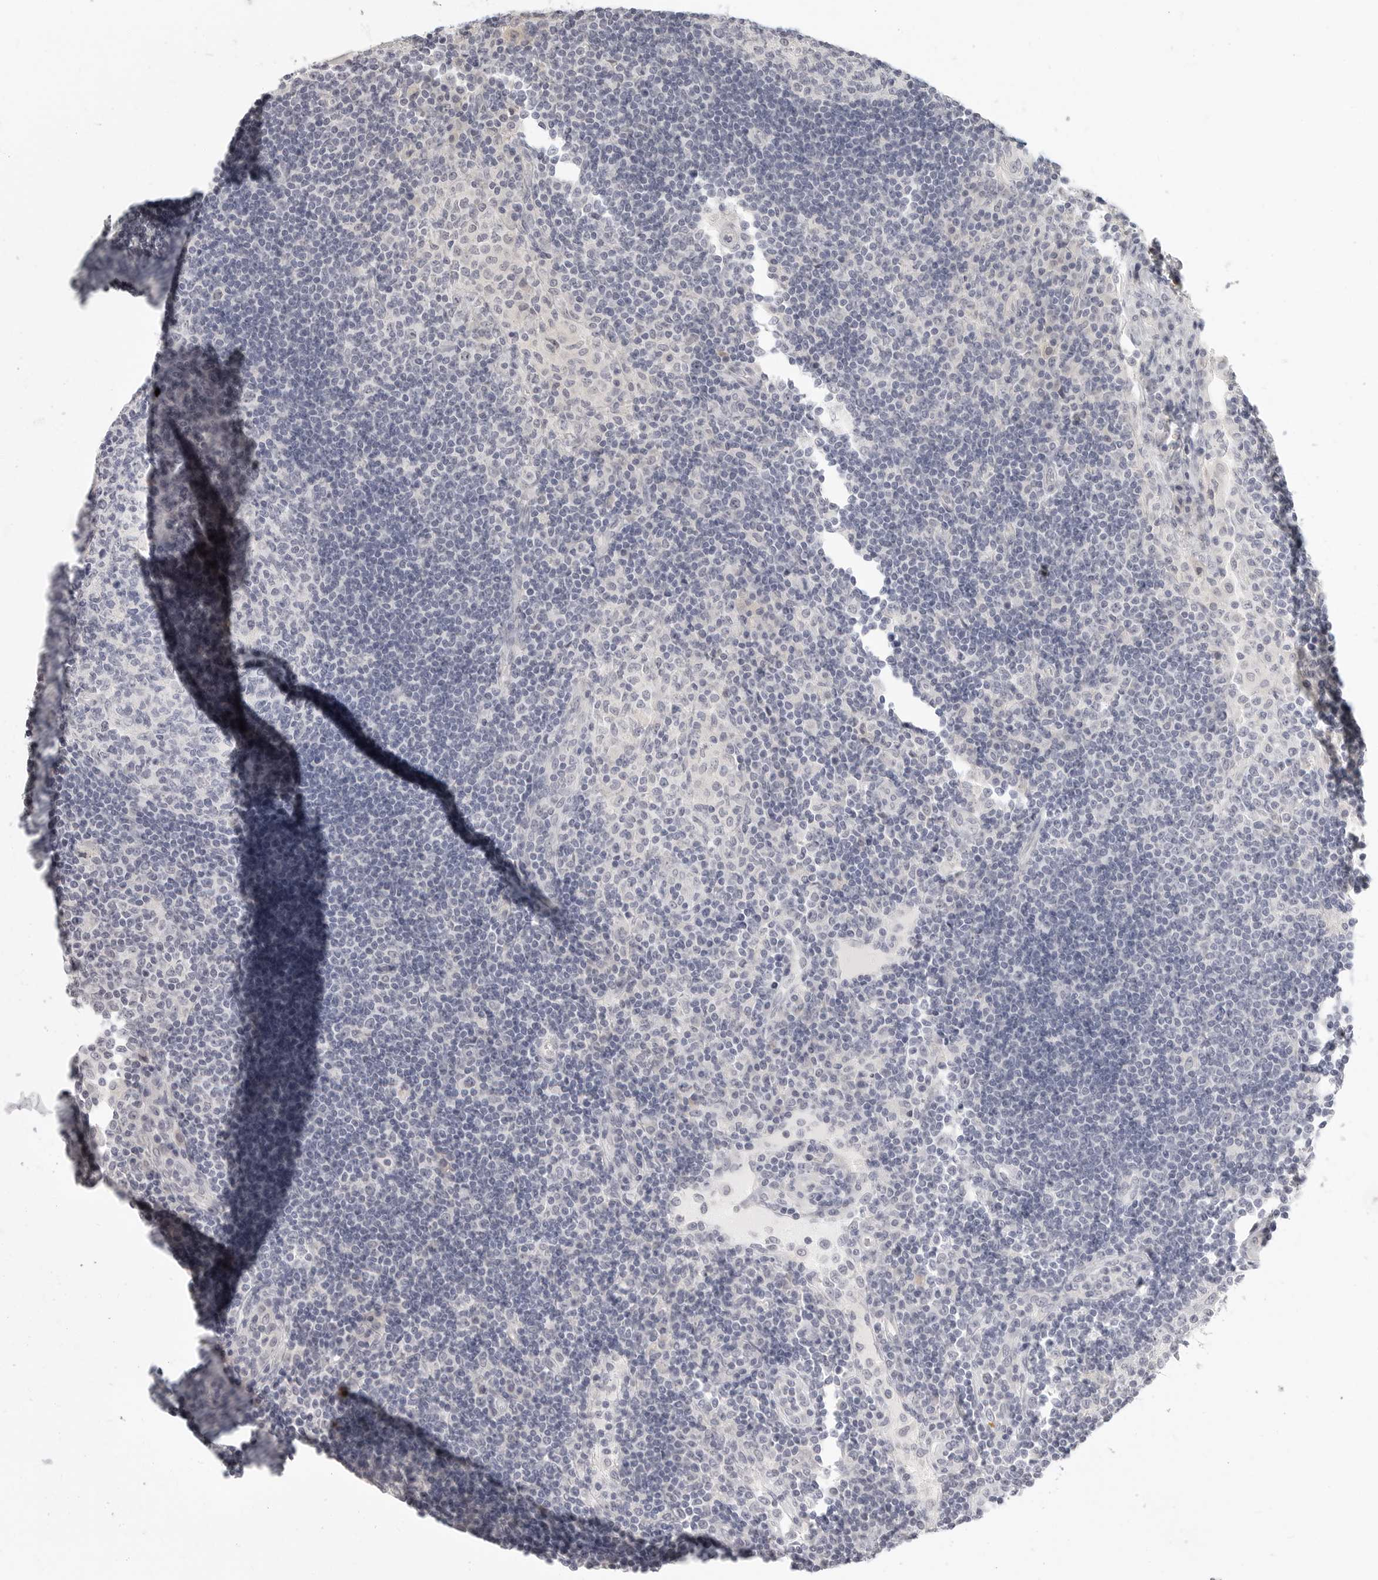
{"staining": {"intensity": "negative", "quantity": "none", "location": "none"}, "tissue": "lymph node", "cell_type": "Germinal center cells", "image_type": "normal", "snomed": [{"axis": "morphology", "description": "Normal tissue, NOS"}, {"axis": "topography", "description": "Lymph node"}], "caption": "Photomicrograph shows no significant protein positivity in germinal center cells of benign lymph node.", "gene": "HMGCS2", "patient": {"sex": "female", "age": 53}}